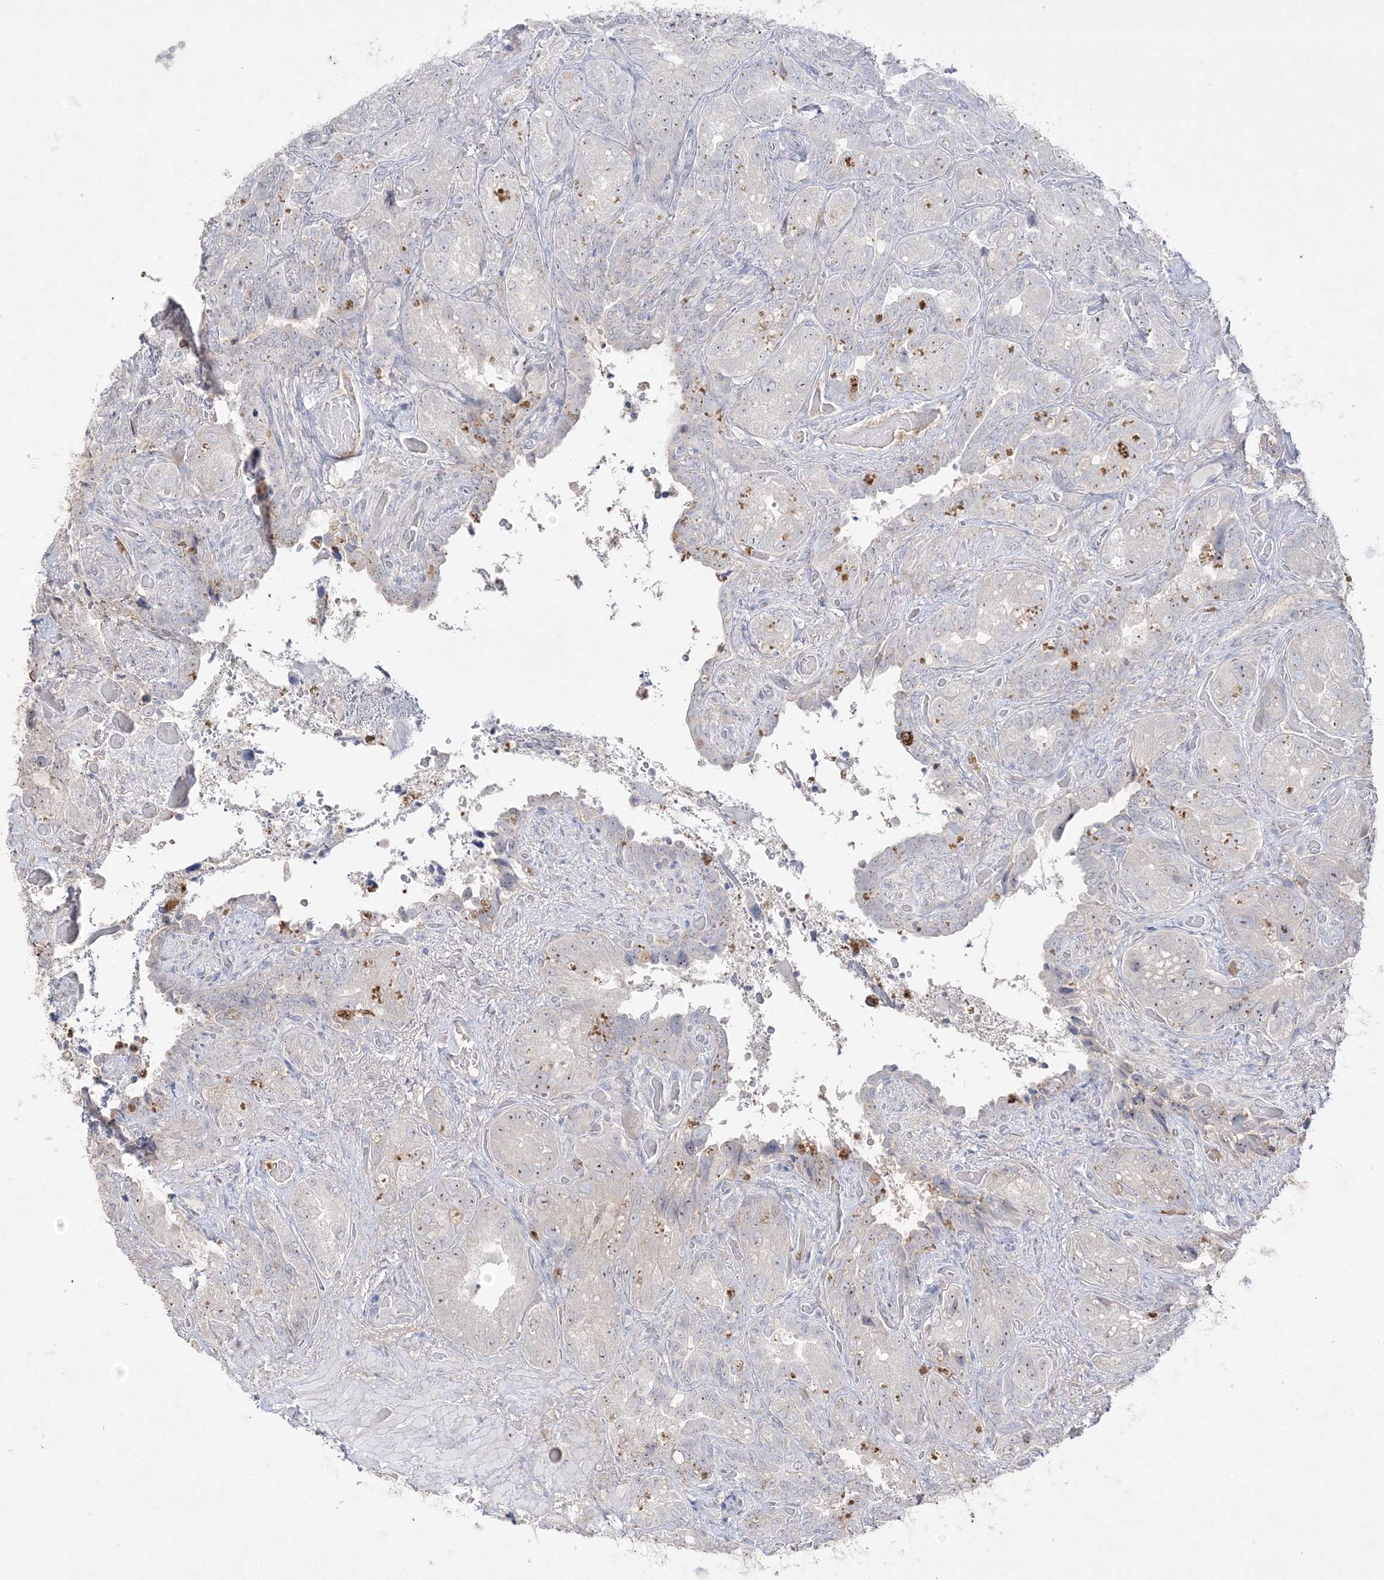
{"staining": {"intensity": "weak", "quantity": "<25%", "location": "nuclear"}, "tissue": "seminal vesicle", "cell_type": "Glandular cells", "image_type": "normal", "snomed": [{"axis": "morphology", "description": "Normal tissue, NOS"}, {"axis": "topography", "description": "Seminal veicle"}, {"axis": "topography", "description": "Peripheral nerve tissue"}], "caption": "Unremarkable seminal vesicle was stained to show a protein in brown. There is no significant positivity in glandular cells.", "gene": "NOP16", "patient": {"sex": "male", "age": 67}}